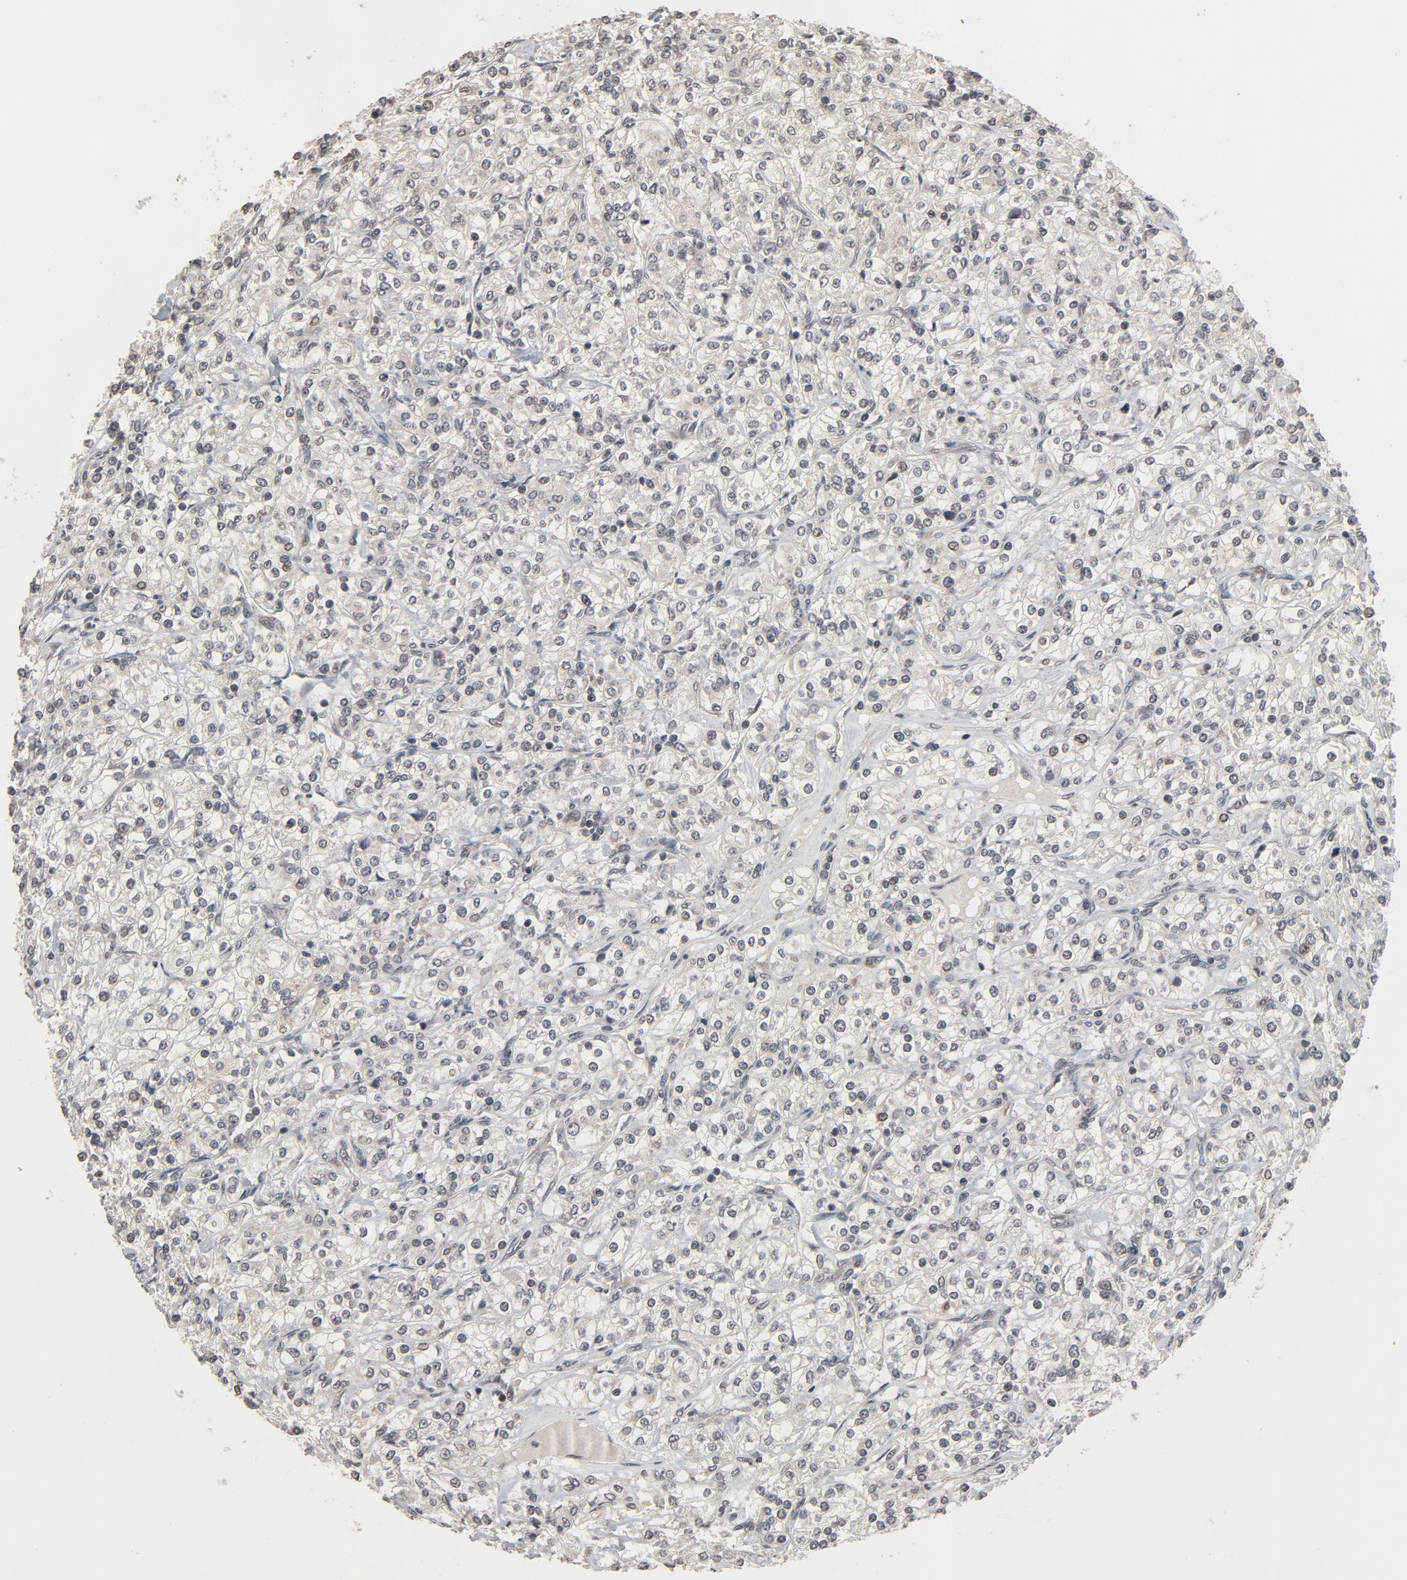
{"staining": {"intensity": "weak", "quantity": "<25%", "location": "nuclear"}, "tissue": "renal cancer", "cell_type": "Tumor cells", "image_type": "cancer", "snomed": [{"axis": "morphology", "description": "Adenocarcinoma, NOS"}, {"axis": "topography", "description": "Kidney"}], "caption": "This histopathology image is of renal adenocarcinoma stained with IHC to label a protein in brown with the nuclei are counter-stained blue. There is no staining in tumor cells.", "gene": "POM121", "patient": {"sex": "male", "age": 77}}